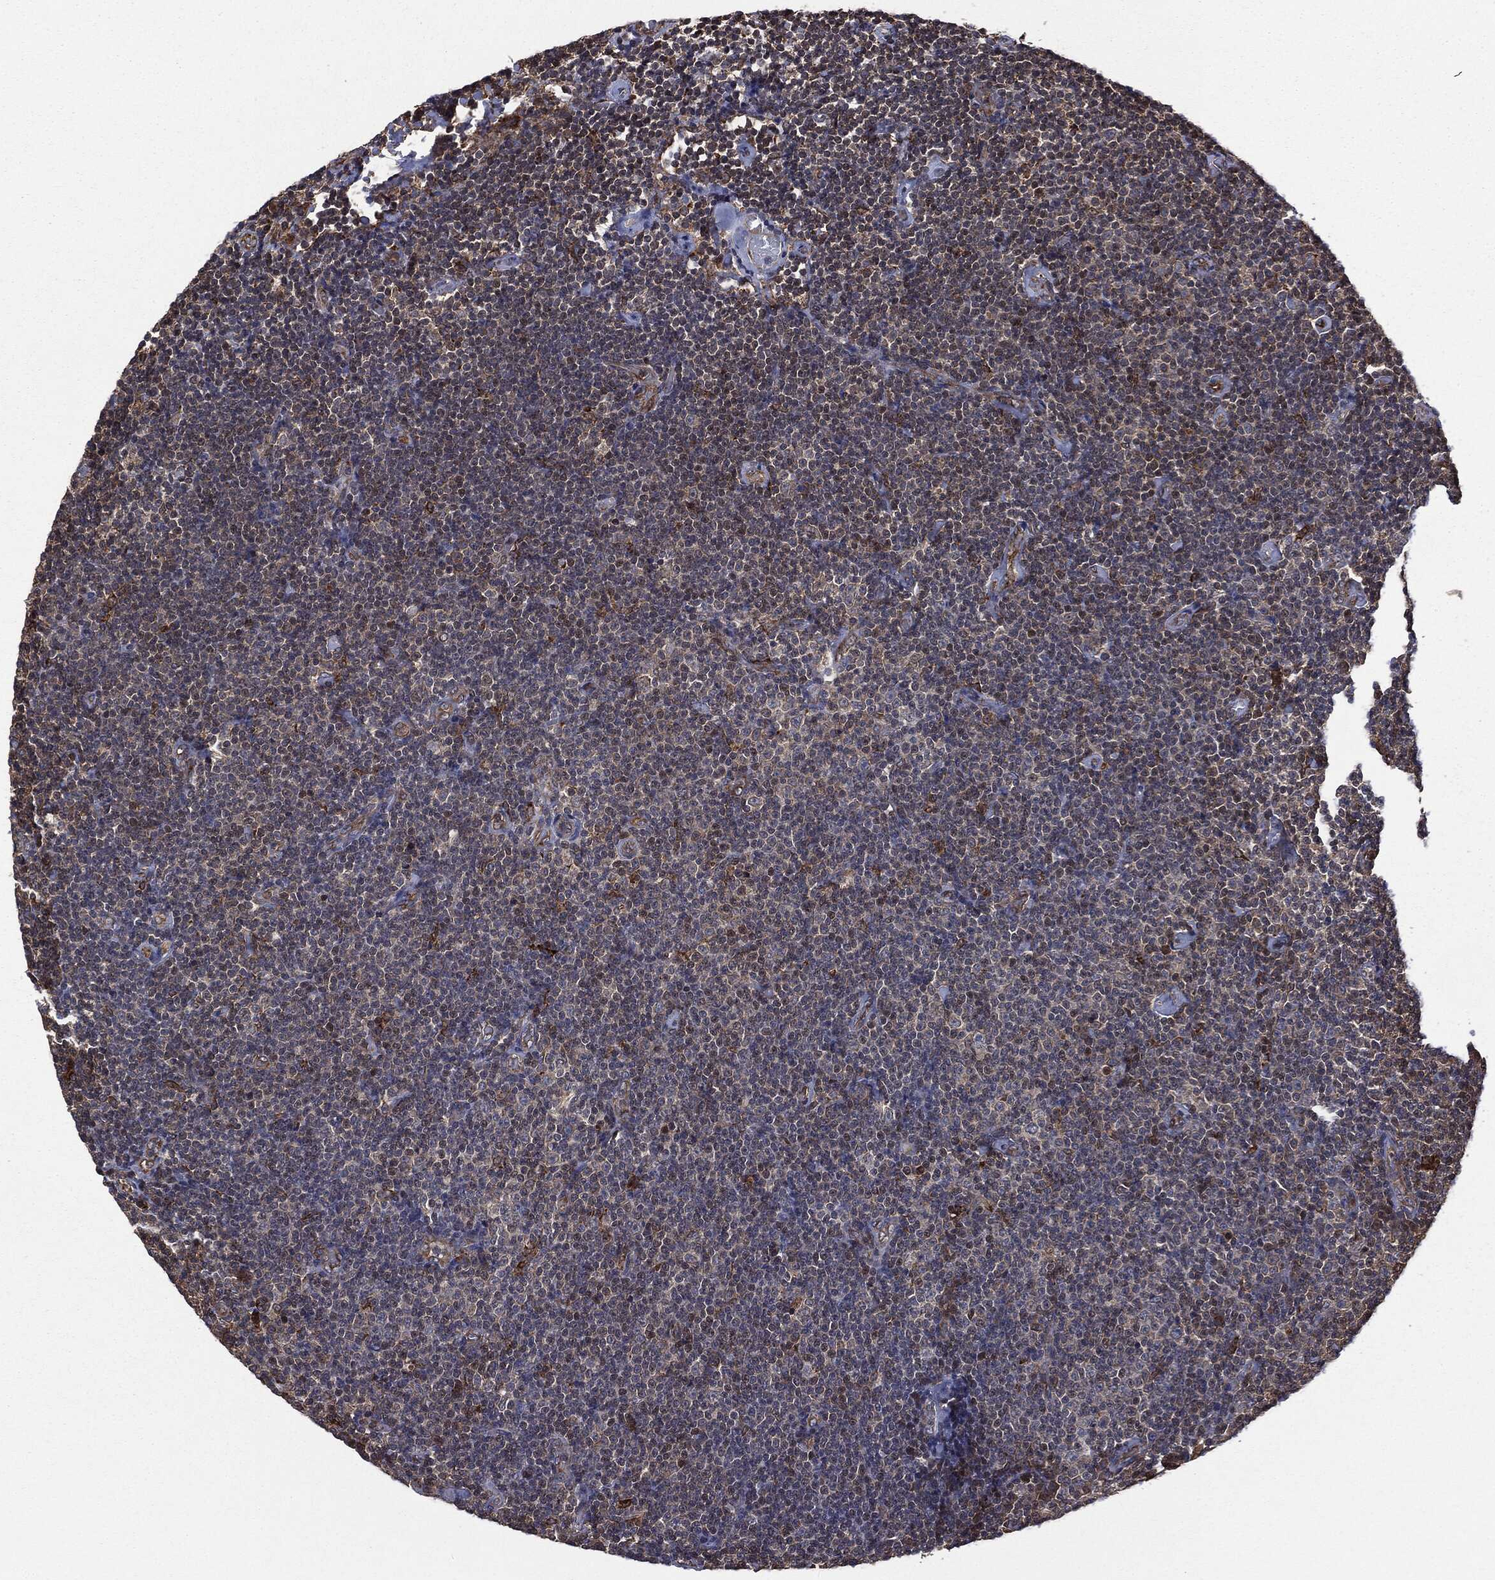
{"staining": {"intensity": "negative", "quantity": "none", "location": "none"}, "tissue": "lymphoma", "cell_type": "Tumor cells", "image_type": "cancer", "snomed": [{"axis": "morphology", "description": "Malignant lymphoma, non-Hodgkin's type, Low grade"}, {"axis": "topography", "description": "Lymph node"}], "caption": "DAB (3,3'-diaminobenzidine) immunohistochemical staining of lymphoma exhibits no significant staining in tumor cells.", "gene": "PLOD3", "patient": {"sex": "male", "age": 81}}